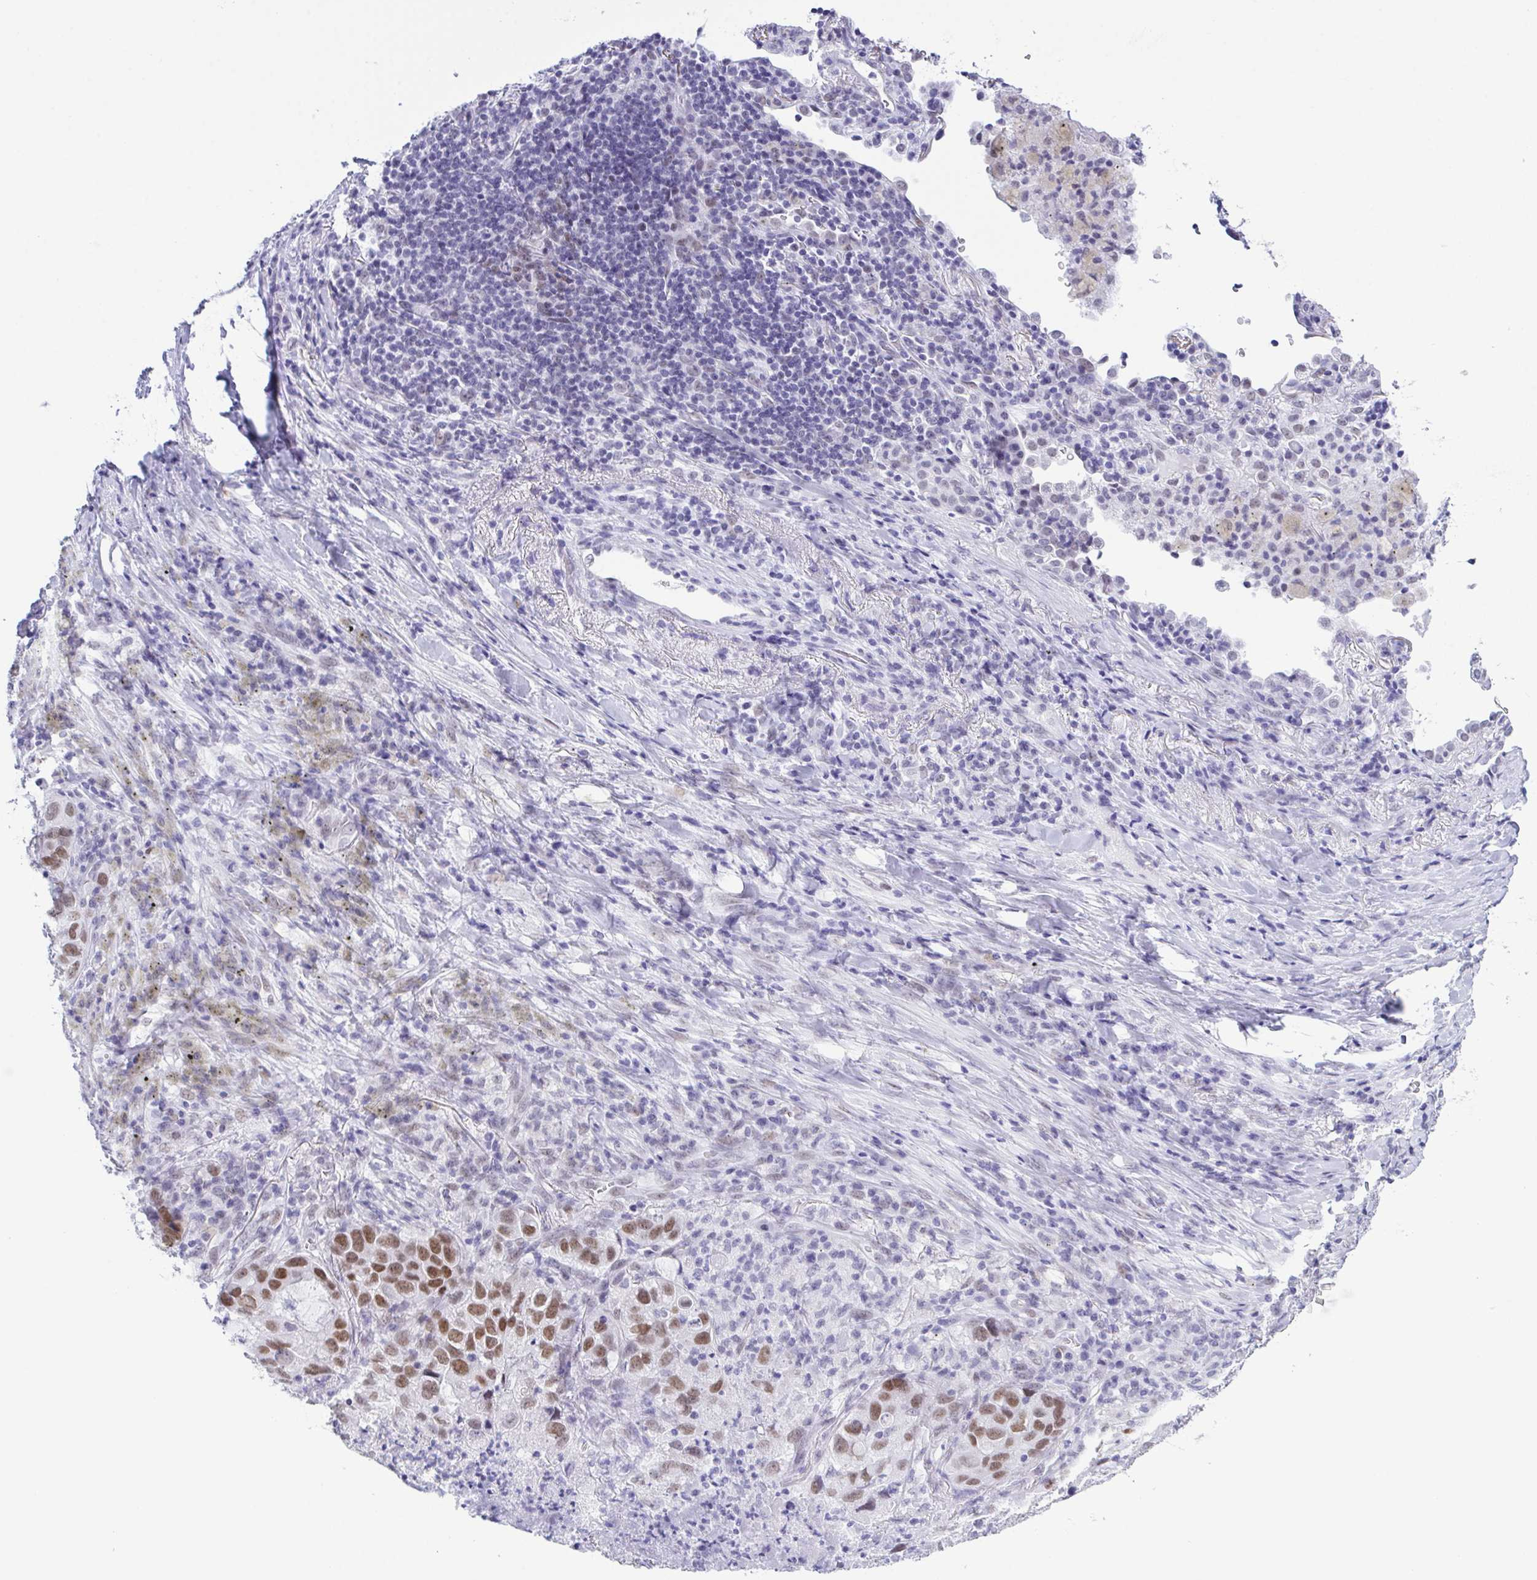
{"staining": {"intensity": "moderate", "quantity": ">75%", "location": "nuclear"}, "tissue": "lung cancer", "cell_type": "Tumor cells", "image_type": "cancer", "snomed": [{"axis": "morphology", "description": "Normal morphology"}, {"axis": "morphology", "description": "Adenocarcinoma, NOS"}, {"axis": "topography", "description": "Lymph node"}, {"axis": "topography", "description": "Lung"}], "caption": "Immunohistochemistry histopathology image of human adenocarcinoma (lung) stained for a protein (brown), which shows medium levels of moderate nuclear staining in approximately >75% of tumor cells.", "gene": "SUGP2", "patient": {"sex": "female", "age": 51}}